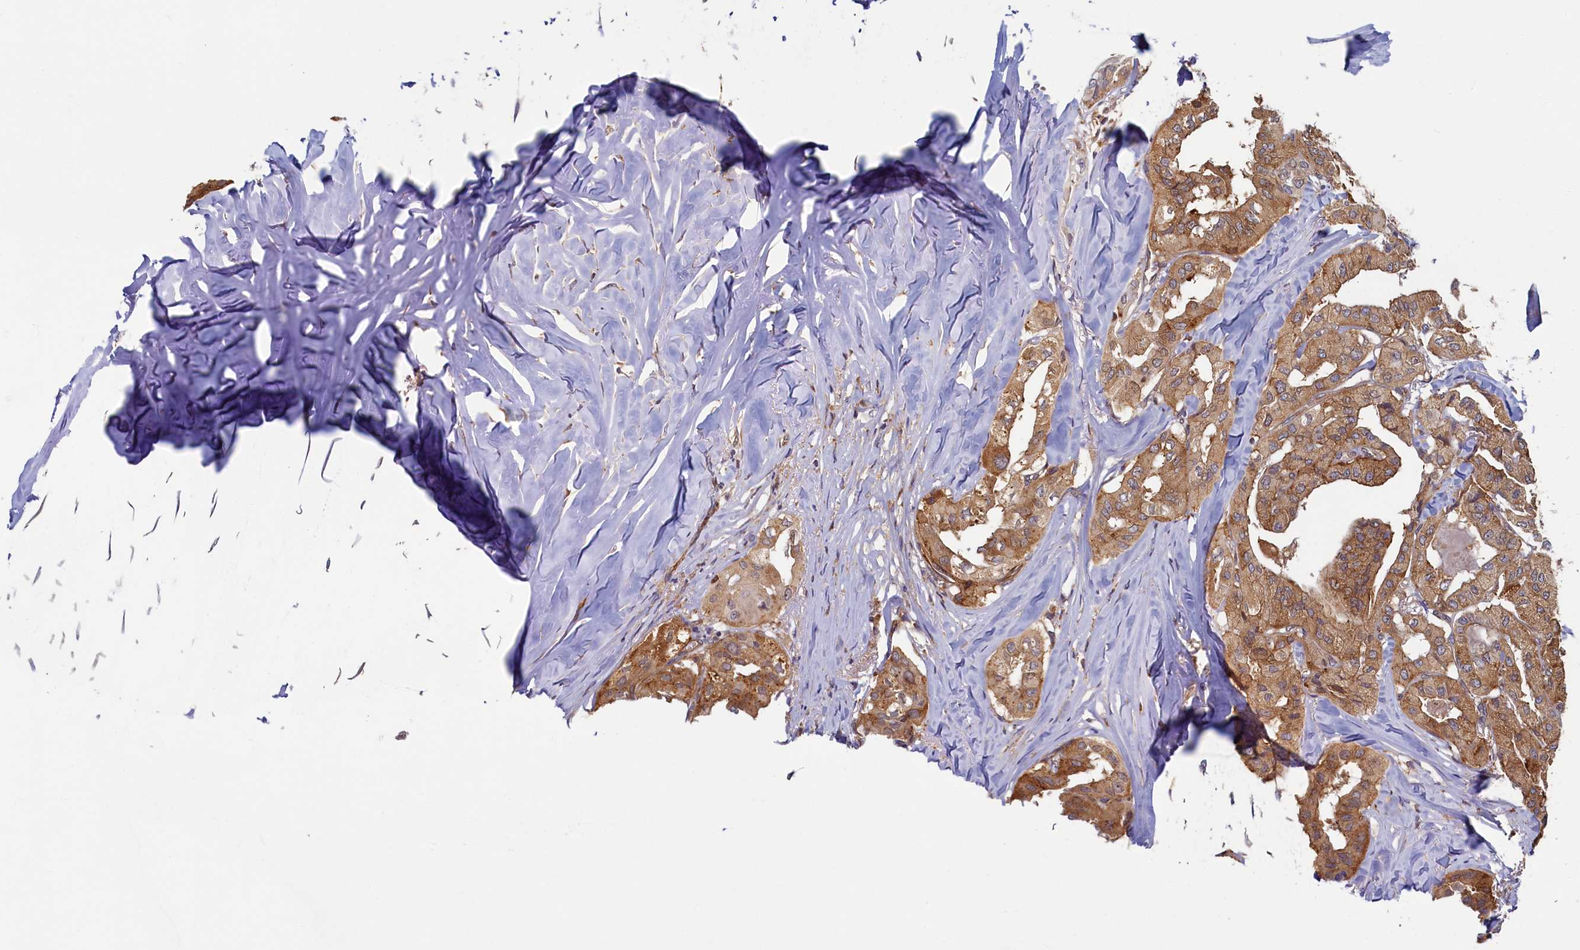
{"staining": {"intensity": "moderate", "quantity": ">75%", "location": "cytoplasmic/membranous"}, "tissue": "thyroid cancer", "cell_type": "Tumor cells", "image_type": "cancer", "snomed": [{"axis": "morphology", "description": "Papillary adenocarcinoma, NOS"}, {"axis": "topography", "description": "Thyroid gland"}], "caption": "A medium amount of moderate cytoplasmic/membranous expression is appreciated in about >75% of tumor cells in papillary adenocarcinoma (thyroid) tissue.", "gene": "STX12", "patient": {"sex": "female", "age": 59}}